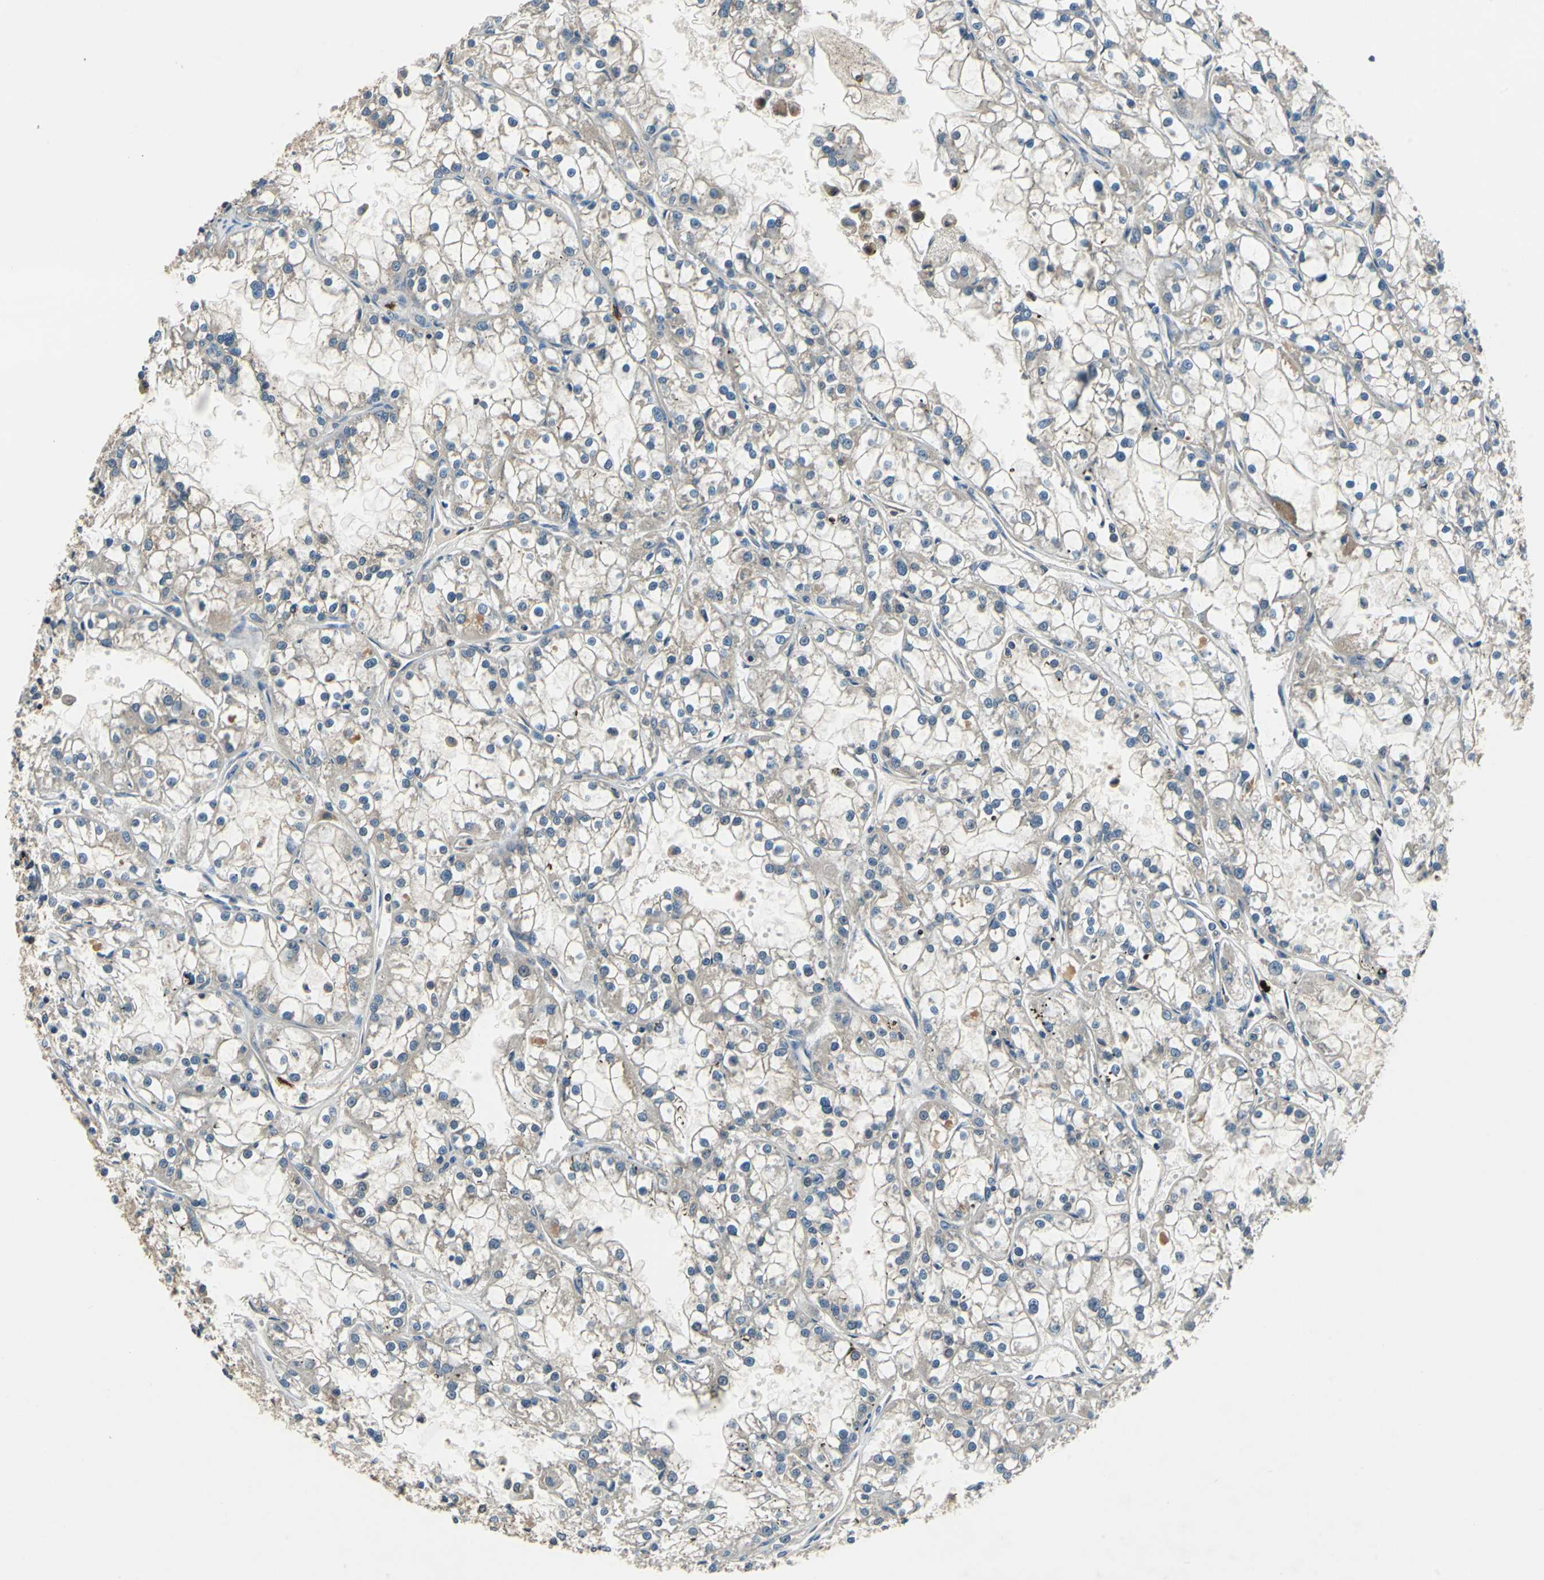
{"staining": {"intensity": "weak", "quantity": "25%-75%", "location": "cytoplasmic/membranous"}, "tissue": "renal cancer", "cell_type": "Tumor cells", "image_type": "cancer", "snomed": [{"axis": "morphology", "description": "Adenocarcinoma, NOS"}, {"axis": "topography", "description": "Kidney"}], "caption": "This micrograph shows adenocarcinoma (renal) stained with immunohistochemistry (IHC) to label a protein in brown. The cytoplasmic/membranous of tumor cells show weak positivity for the protein. Nuclei are counter-stained blue.", "gene": "SLC19A2", "patient": {"sex": "female", "age": 52}}